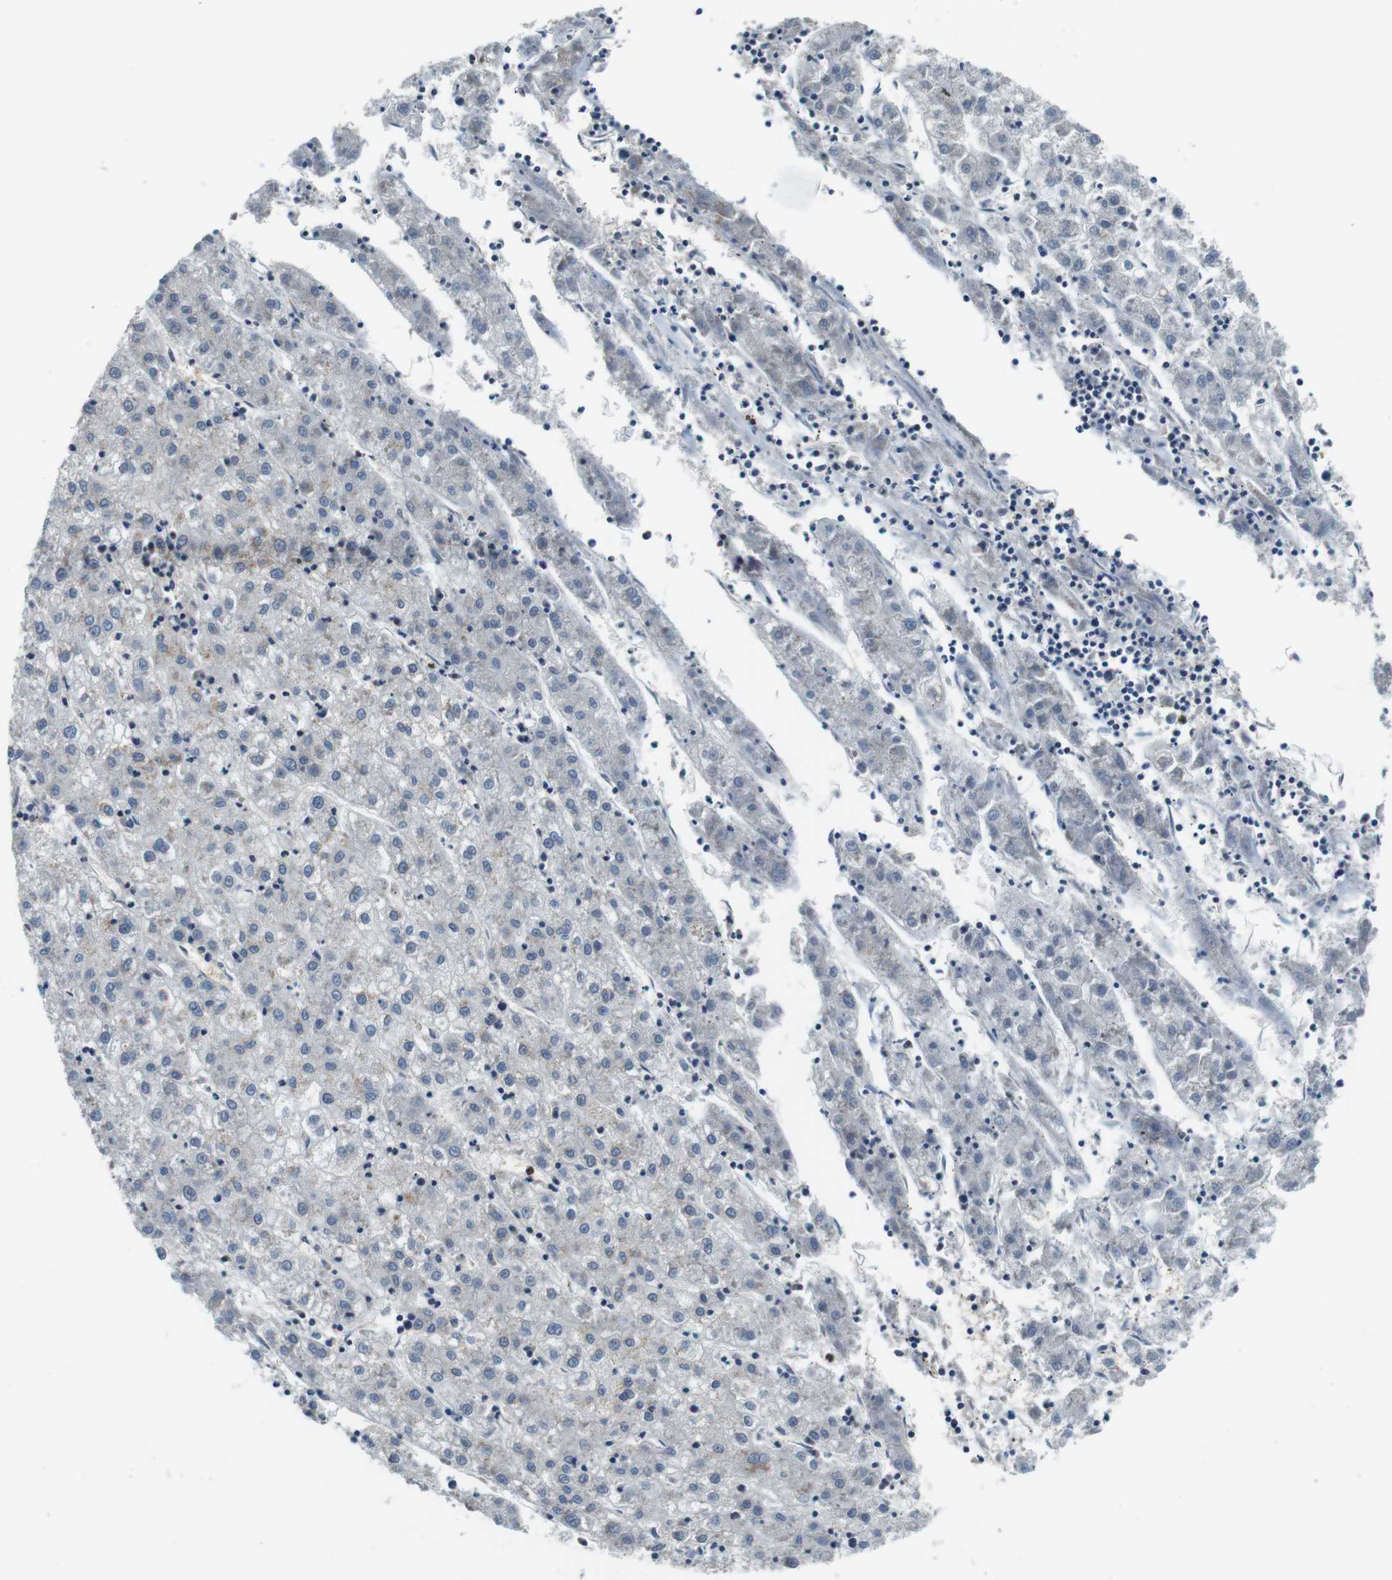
{"staining": {"intensity": "negative", "quantity": "none", "location": "none"}, "tissue": "liver cancer", "cell_type": "Tumor cells", "image_type": "cancer", "snomed": [{"axis": "morphology", "description": "Carcinoma, Hepatocellular, NOS"}, {"axis": "topography", "description": "Liver"}], "caption": "This is an IHC histopathology image of human liver hepatocellular carcinoma. There is no staining in tumor cells.", "gene": "NEK4", "patient": {"sex": "male", "age": 72}}